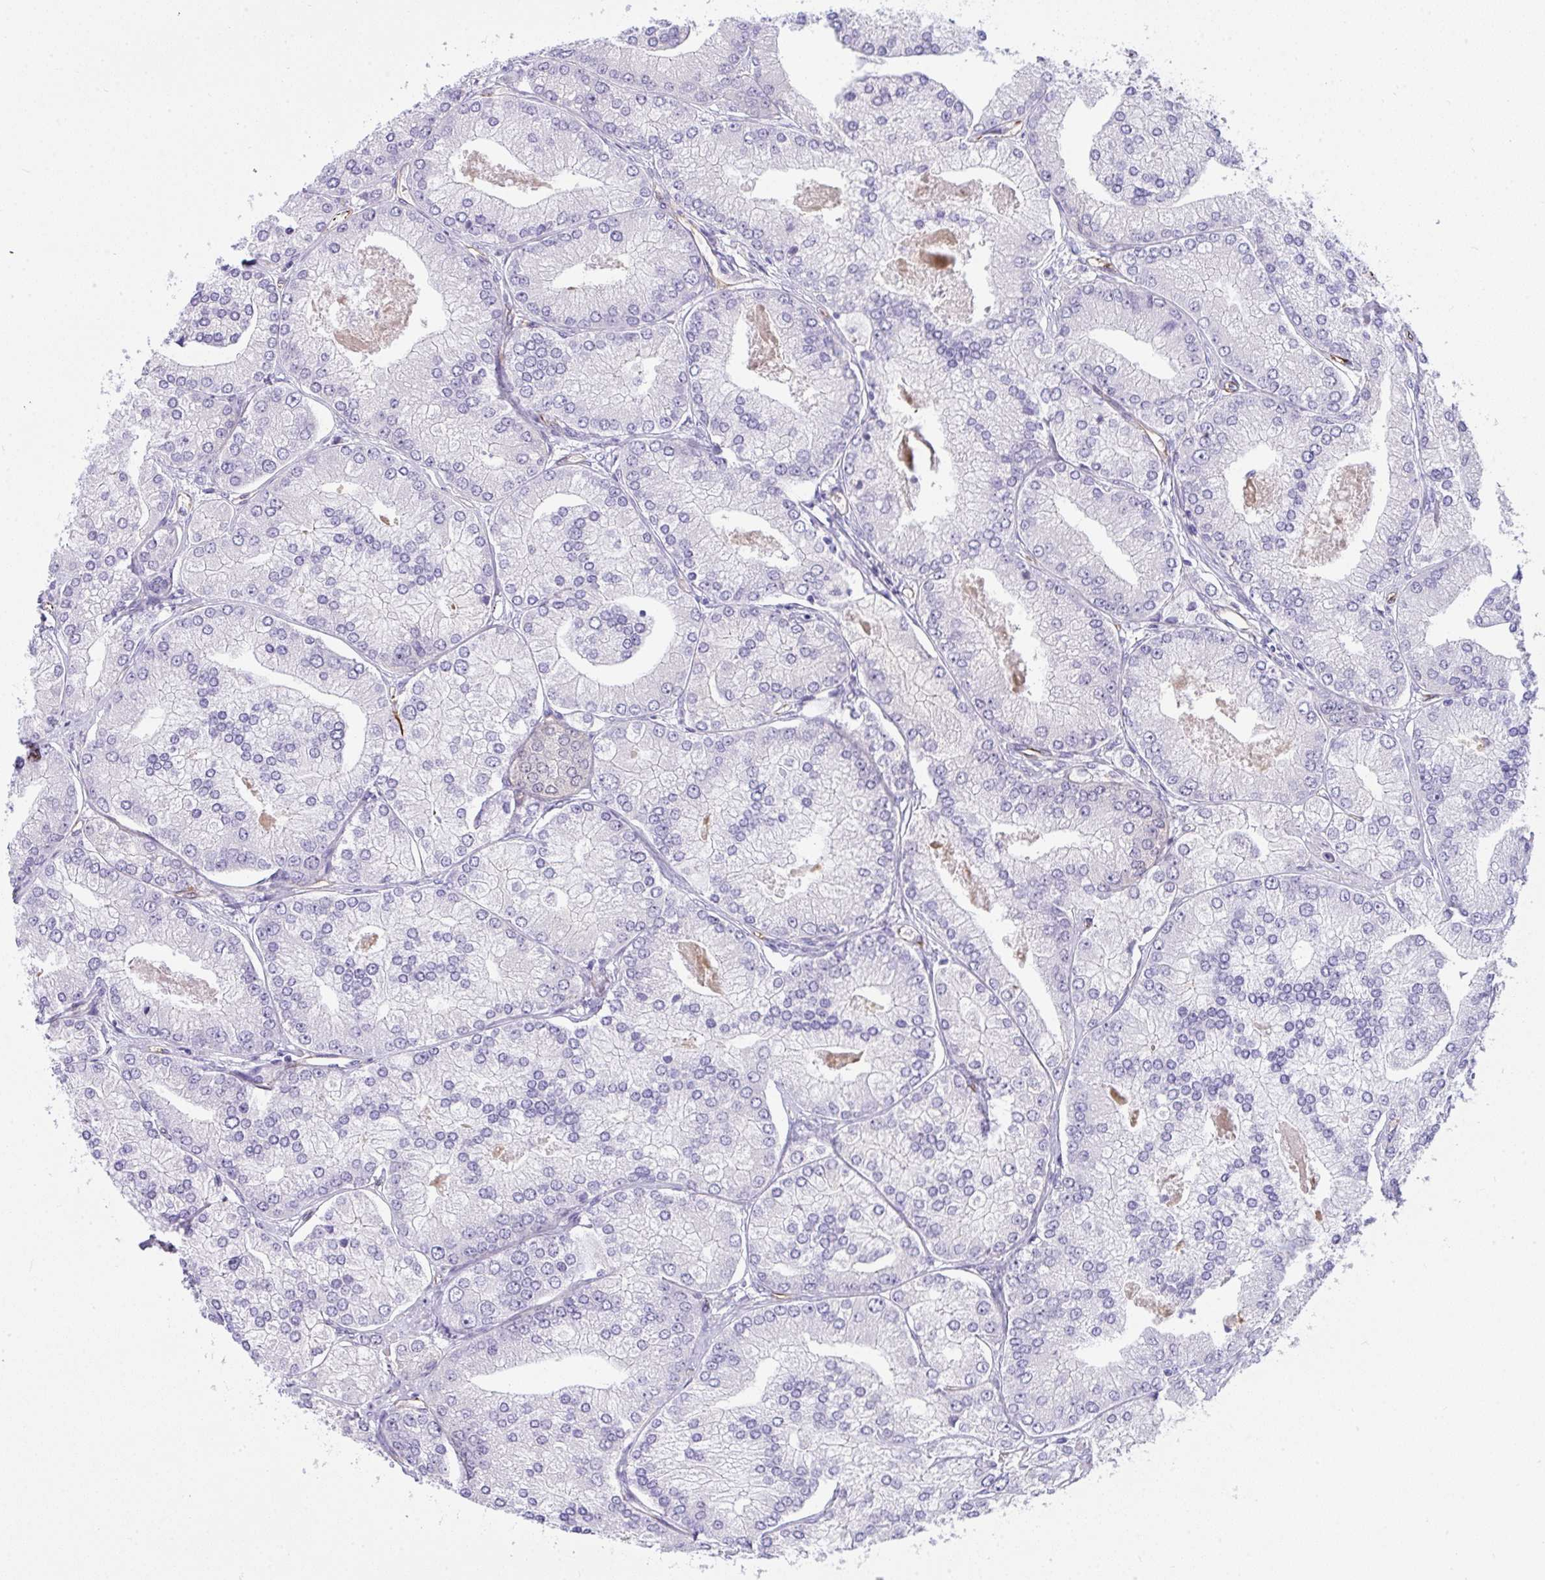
{"staining": {"intensity": "negative", "quantity": "none", "location": "none"}, "tissue": "prostate cancer", "cell_type": "Tumor cells", "image_type": "cancer", "snomed": [{"axis": "morphology", "description": "Adenocarcinoma, High grade"}, {"axis": "topography", "description": "Prostate"}], "caption": "Immunohistochemistry (IHC) histopathology image of human prostate high-grade adenocarcinoma stained for a protein (brown), which shows no expression in tumor cells.", "gene": "SLC35B1", "patient": {"sex": "male", "age": 61}}